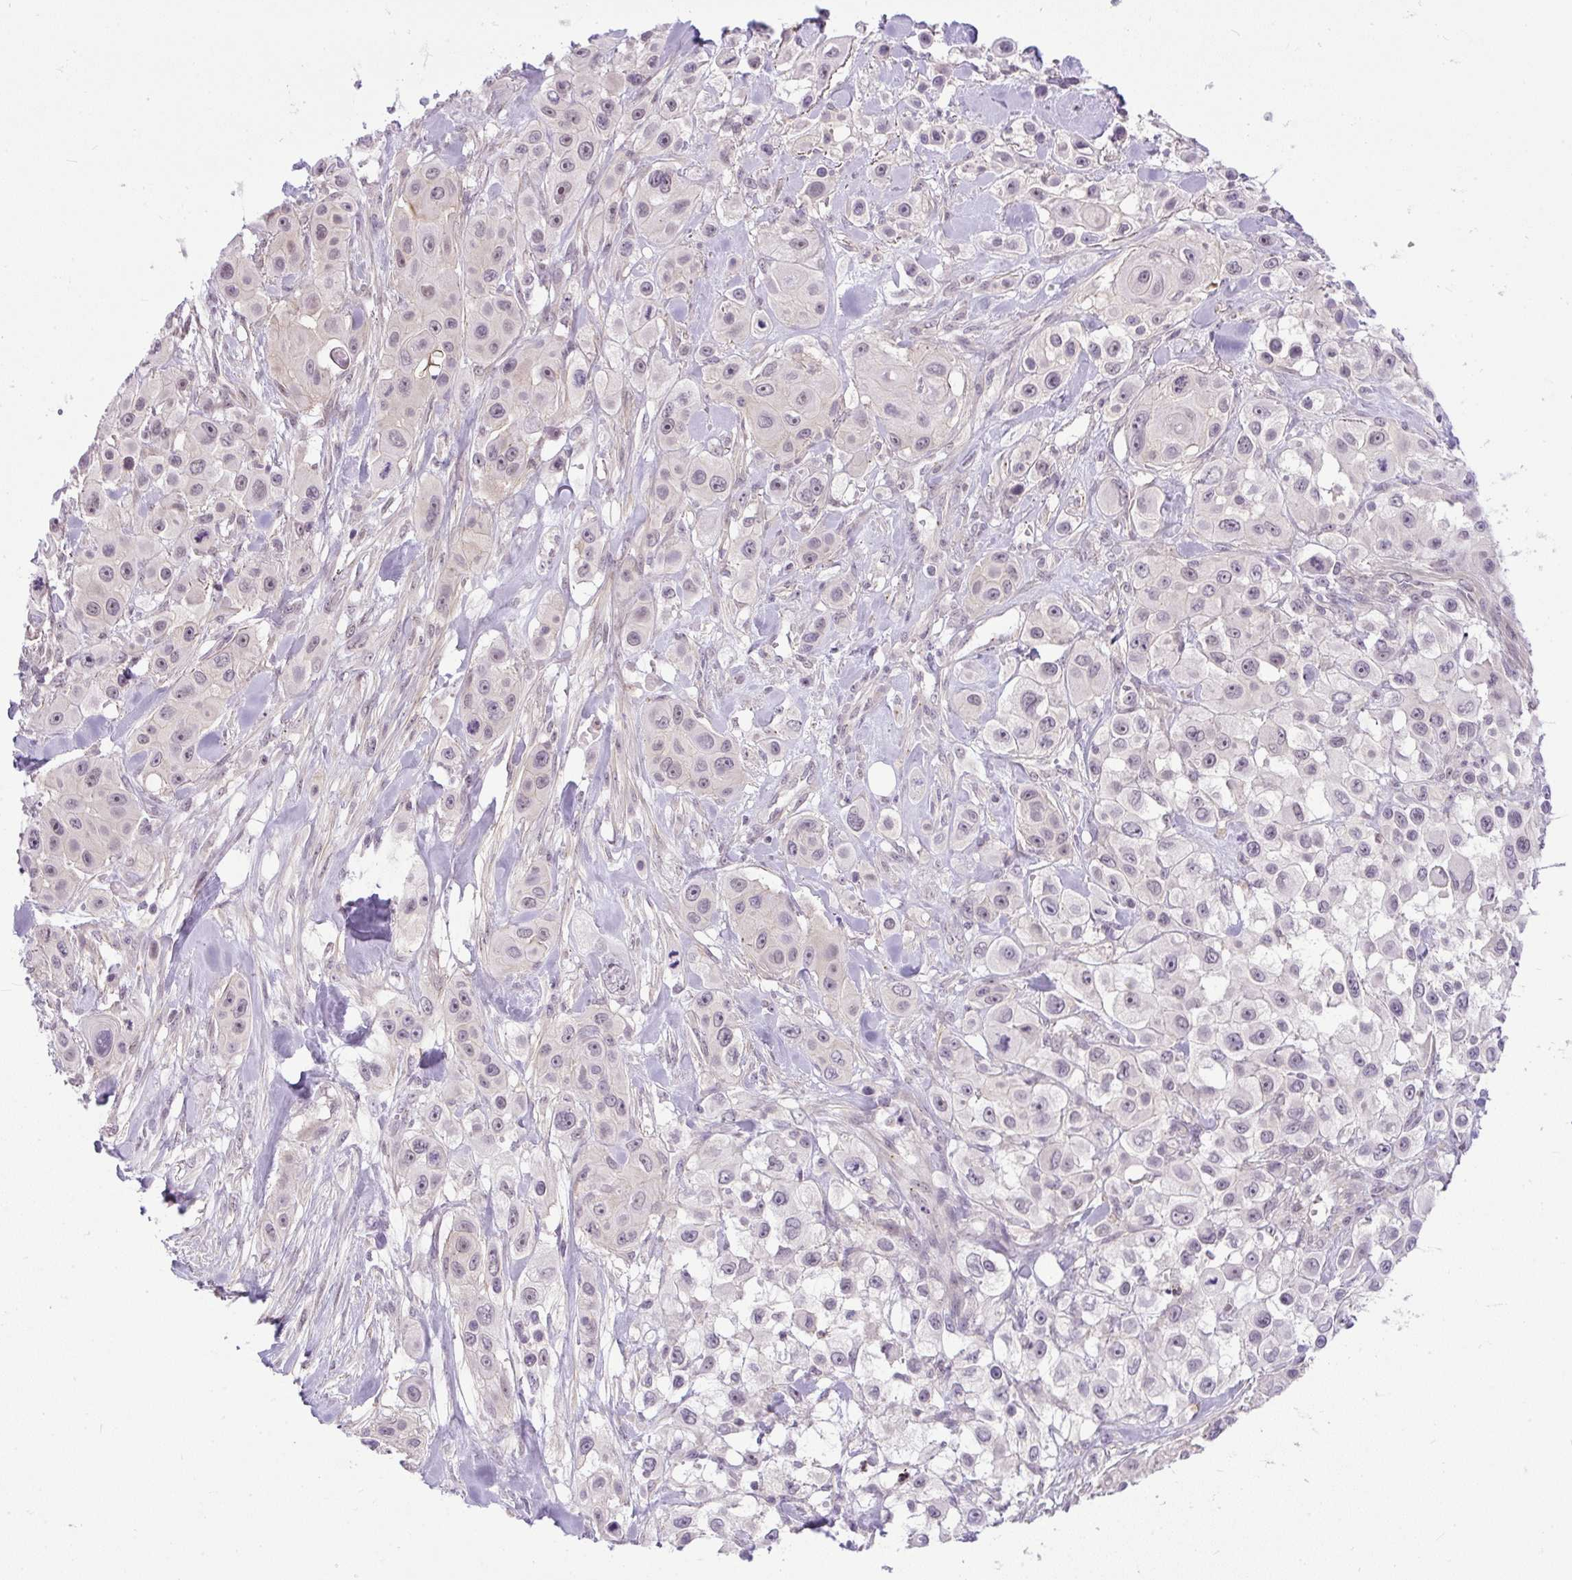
{"staining": {"intensity": "negative", "quantity": "none", "location": "none"}, "tissue": "skin cancer", "cell_type": "Tumor cells", "image_type": "cancer", "snomed": [{"axis": "morphology", "description": "Squamous cell carcinoma, NOS"}, {"axis": "topography", "description": "Skin"}], "caption": "Immunohistochemistry image of skin cancer (squamous cell carcinoma) stained for a protein (brown), which demonstrates no staining in tumor cells.", "gene": "DZIP1", "patient": {"sex": "male", "age": 63}}